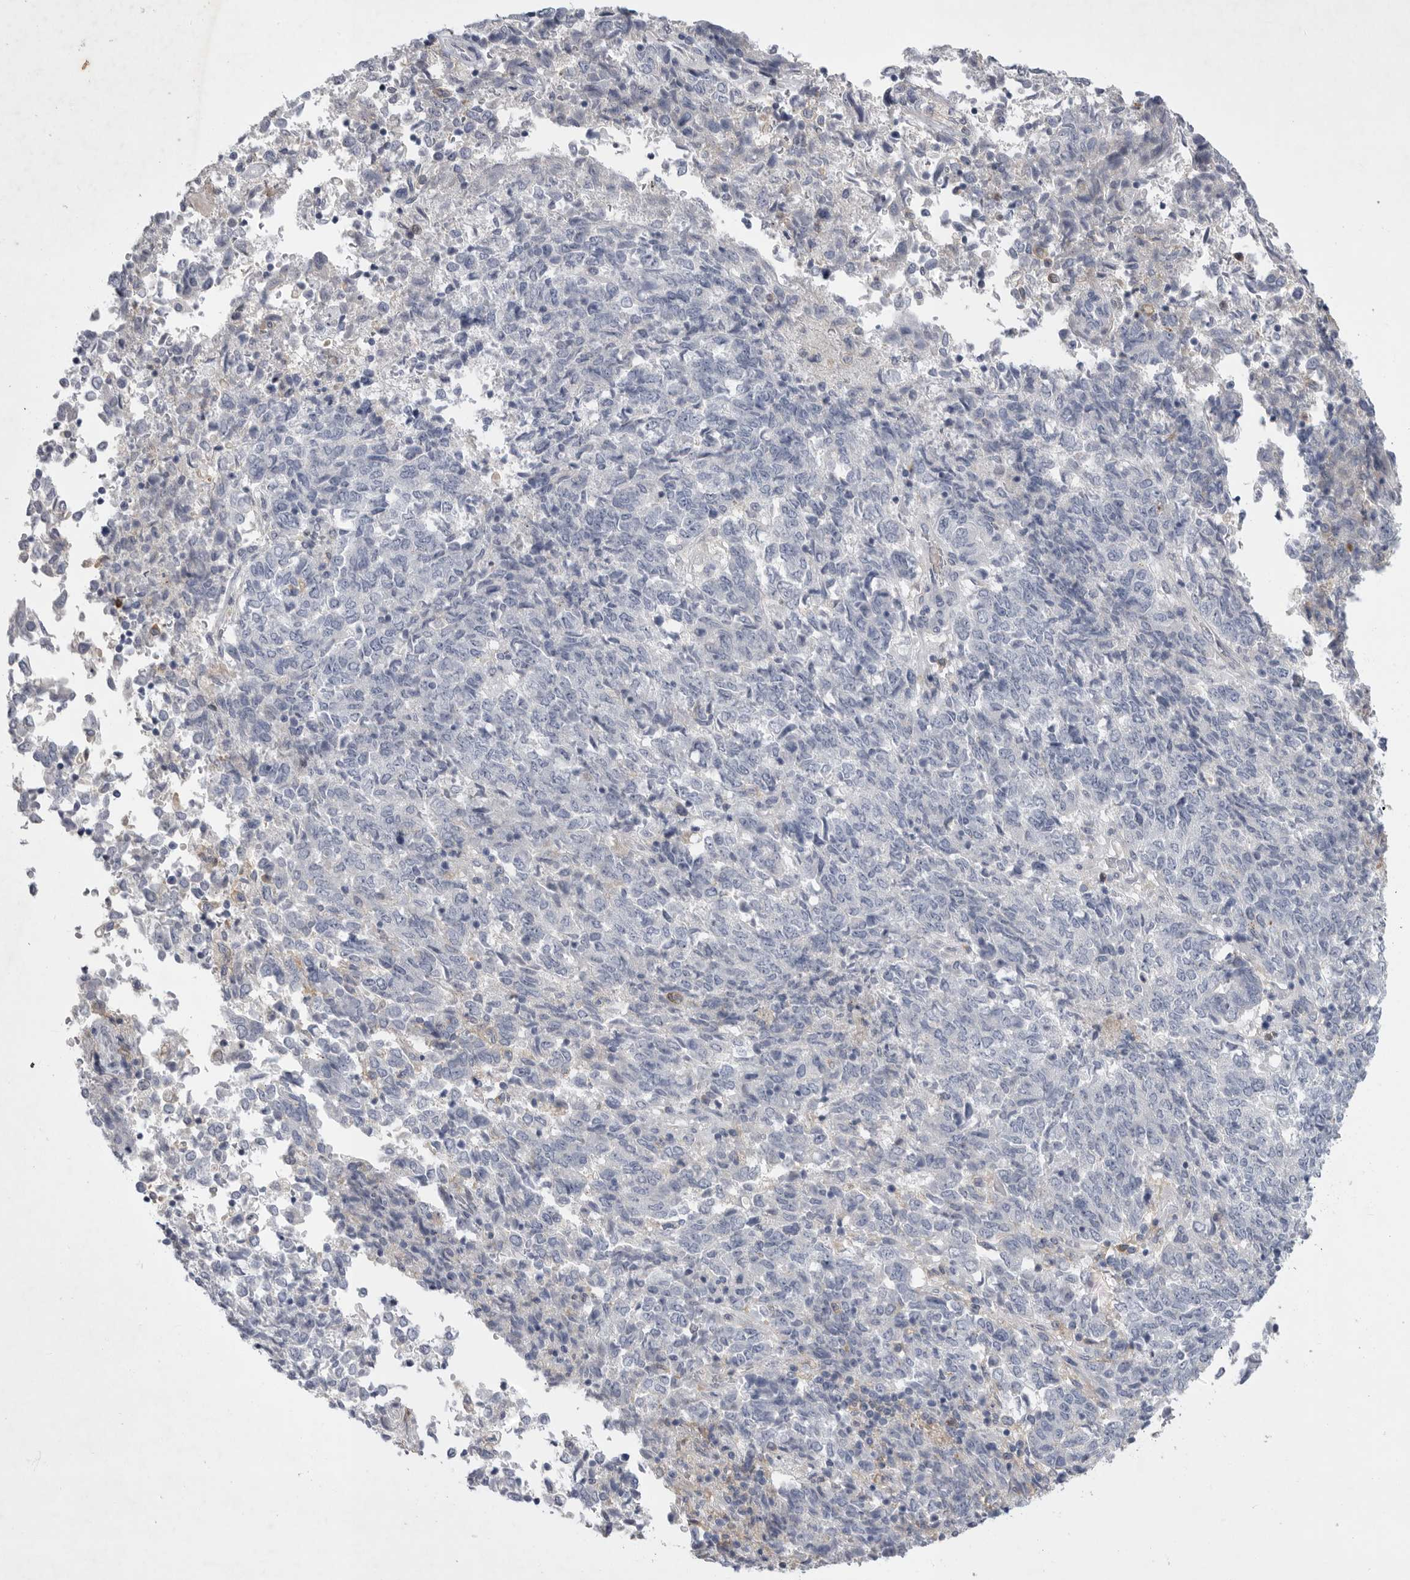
{"staining": {"intensity": "negative", "quantity": "none", "location": "none"}, "tissue": "endometrial cancer", "cell_type": "Tumor cells", "image_type": "cancer", "snomed": [{"axis": "morphology", "description": "Adenocarcinoma, NOS"}, {"axis": "topography", "description": "Endometrium"}], "caption": "Tumor cells are negative for brown protein staining in endometrial cancer (adenocarcinoma).", "gene": "SIGLEC10", "patient": {"sex": "female", "age": 80}}